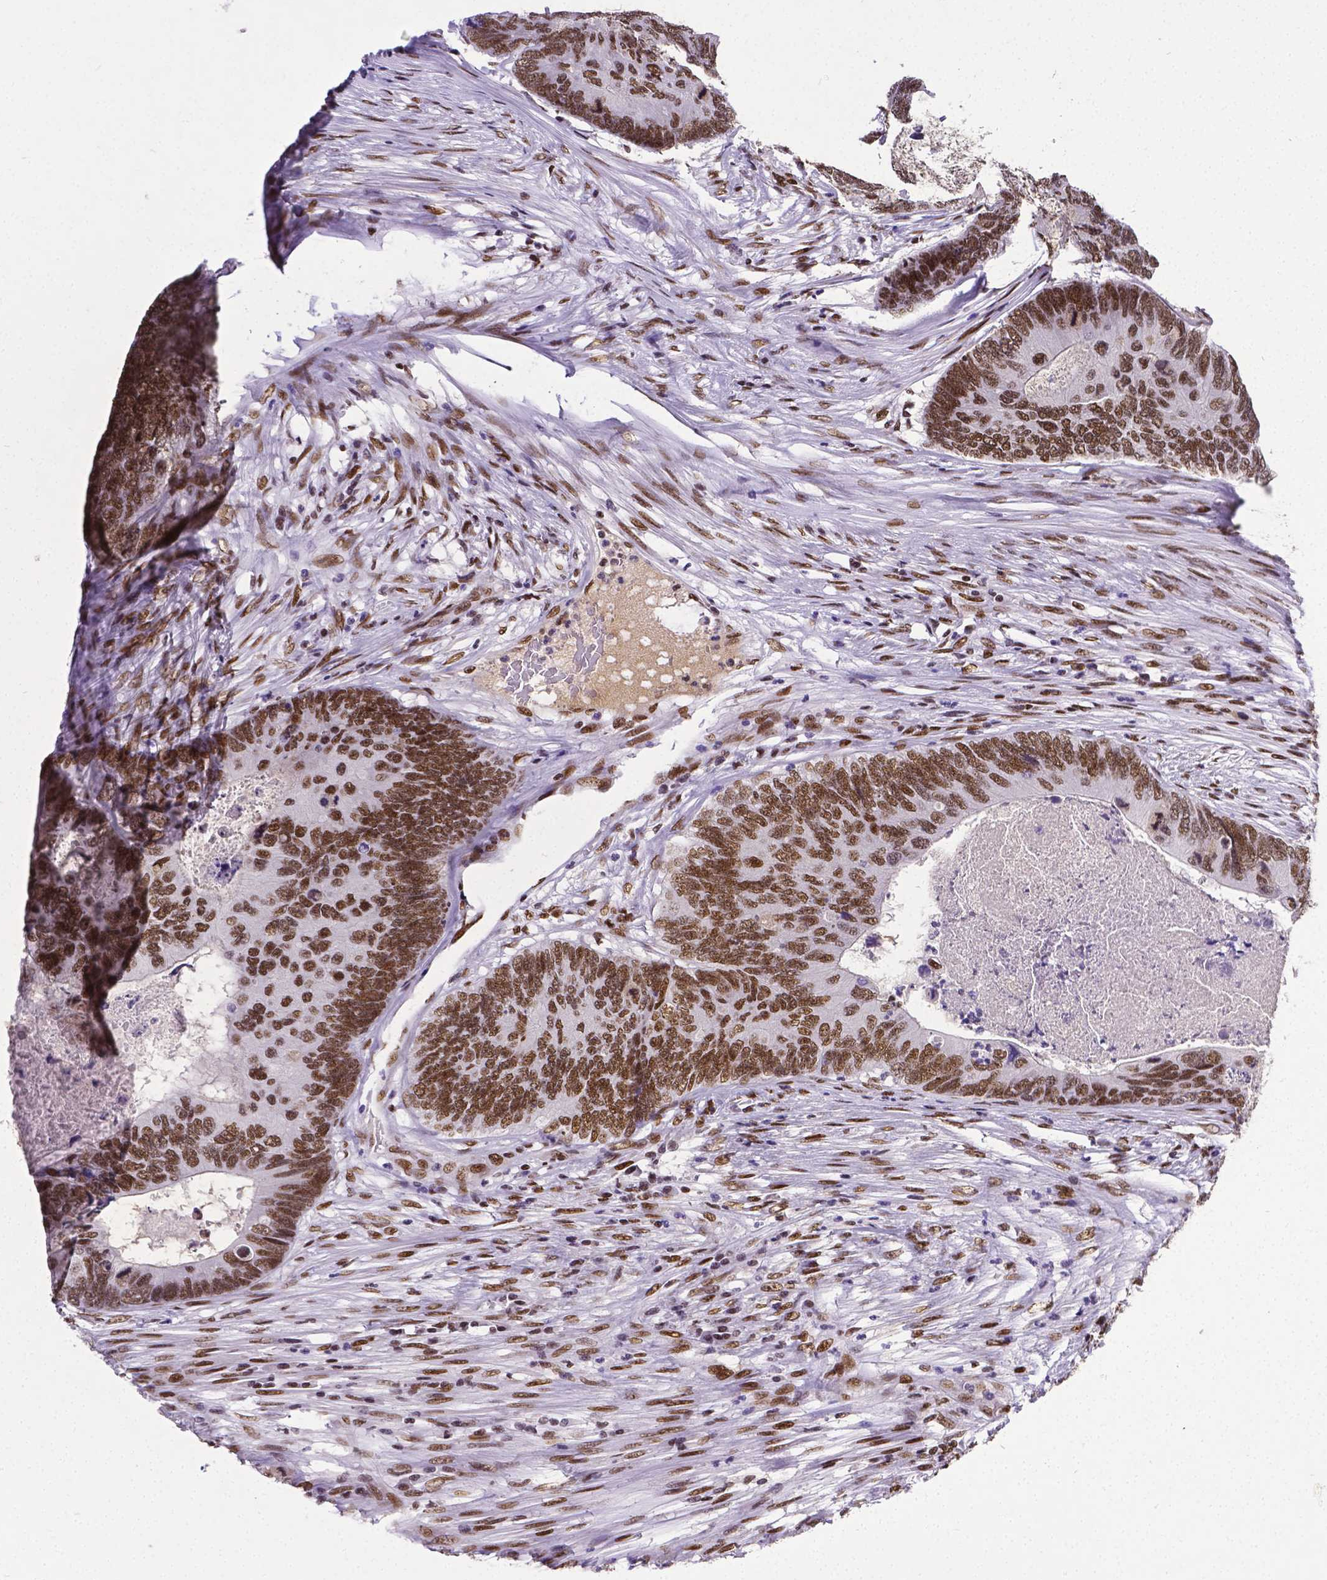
{"staining": {"intensity": "moderate", "quantity": ">75%", "location": "nuclear"}, "tissue": "colorectal cancer", "cell_type": "Tumor cells", "image_type": "cancer", "snomed": [{"axis": "morphology", "description": "Adenocarcinoma, NOS"}, {"axis": "topography", "description": "Colon"}], "caption": "Human adenocarcinoma (colorectal) stained with a protein marker reveals moderate staining in tumor cells.", "gene": "REST", "patient": {"sex": "female", "age": 67}}